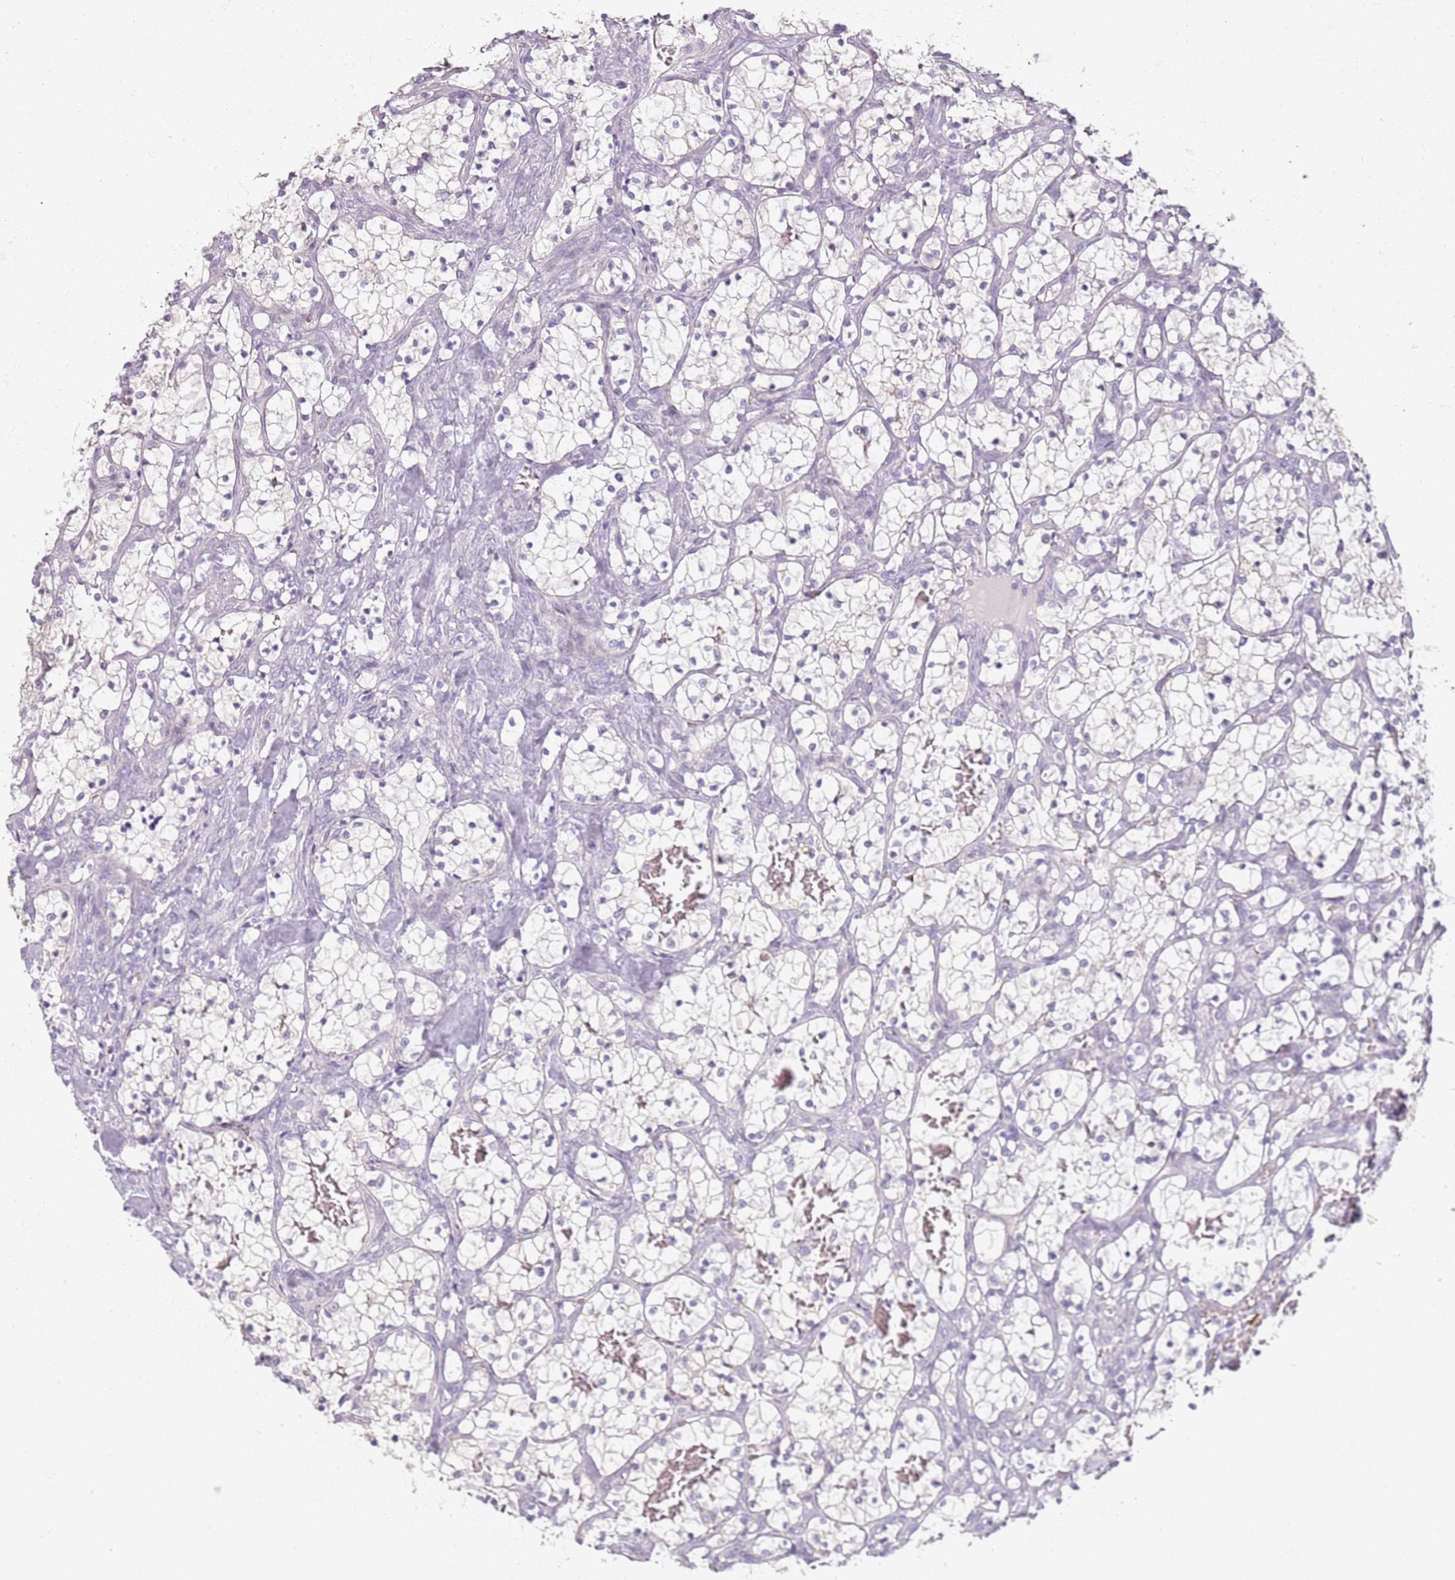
{"staining": {"intensity": "negative", "quantity": "none", "location": "none"}, "tissue": "renal cancer", "cell_type": "Tumor cells", "image_type": "cancer", "snomed": [{"axis": "morphology", "description": "Adenocarcinoma, NOS"}, {"axis": "topography", "description": "Kidney"}], "caption": "IHC photomicrograph of neoplastic tissue: human adenocarcinoma (renal) stained with DAB (3,3'-diaminobenzidine) reveals no significant protein staining in tumor cells.", "gene": "CD40LG", "patient": {"sex": "female", "age": 69}}